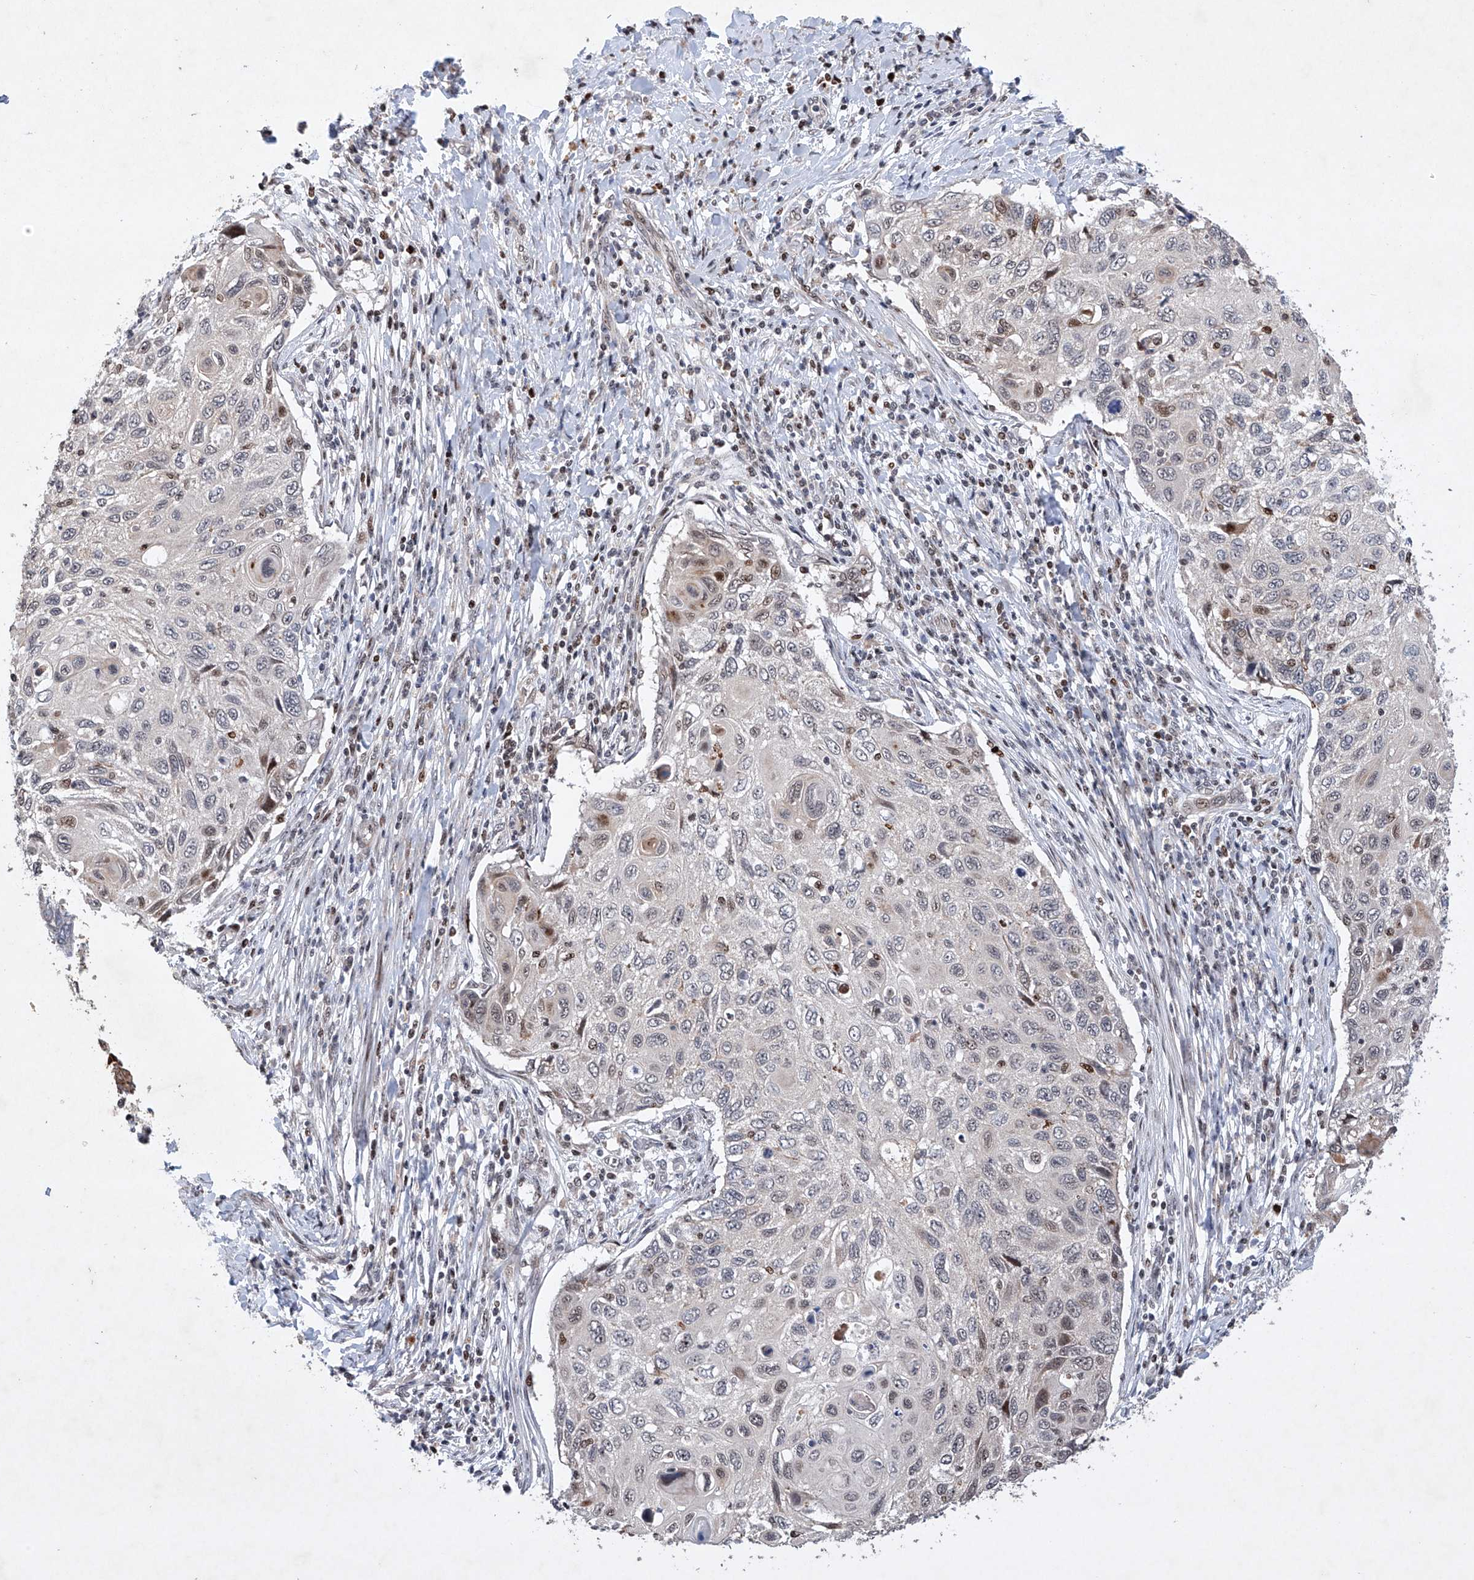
{"staining": {"intensity": "moderate", "quantity": "<25%", "location": "cytoplasmic/membranous,nuclear"}, "tissue": "cervical cancer", "cell_type": "Tumor cells", "image_type": "cancer", "snomed": [{"axis": "morphology", "description": "Squamous cell carcinoma, NOS"}, {"axis": "topography", "description": "Cervix"}], "caption": "Protein expression analysis of human cervical cancer reveals moderate cytoplasmic/membranous and nuclear positivity in about <25% of tumor cells.", "gene": "AFG1L", "patient": {"sex": "female", "age": 70}}